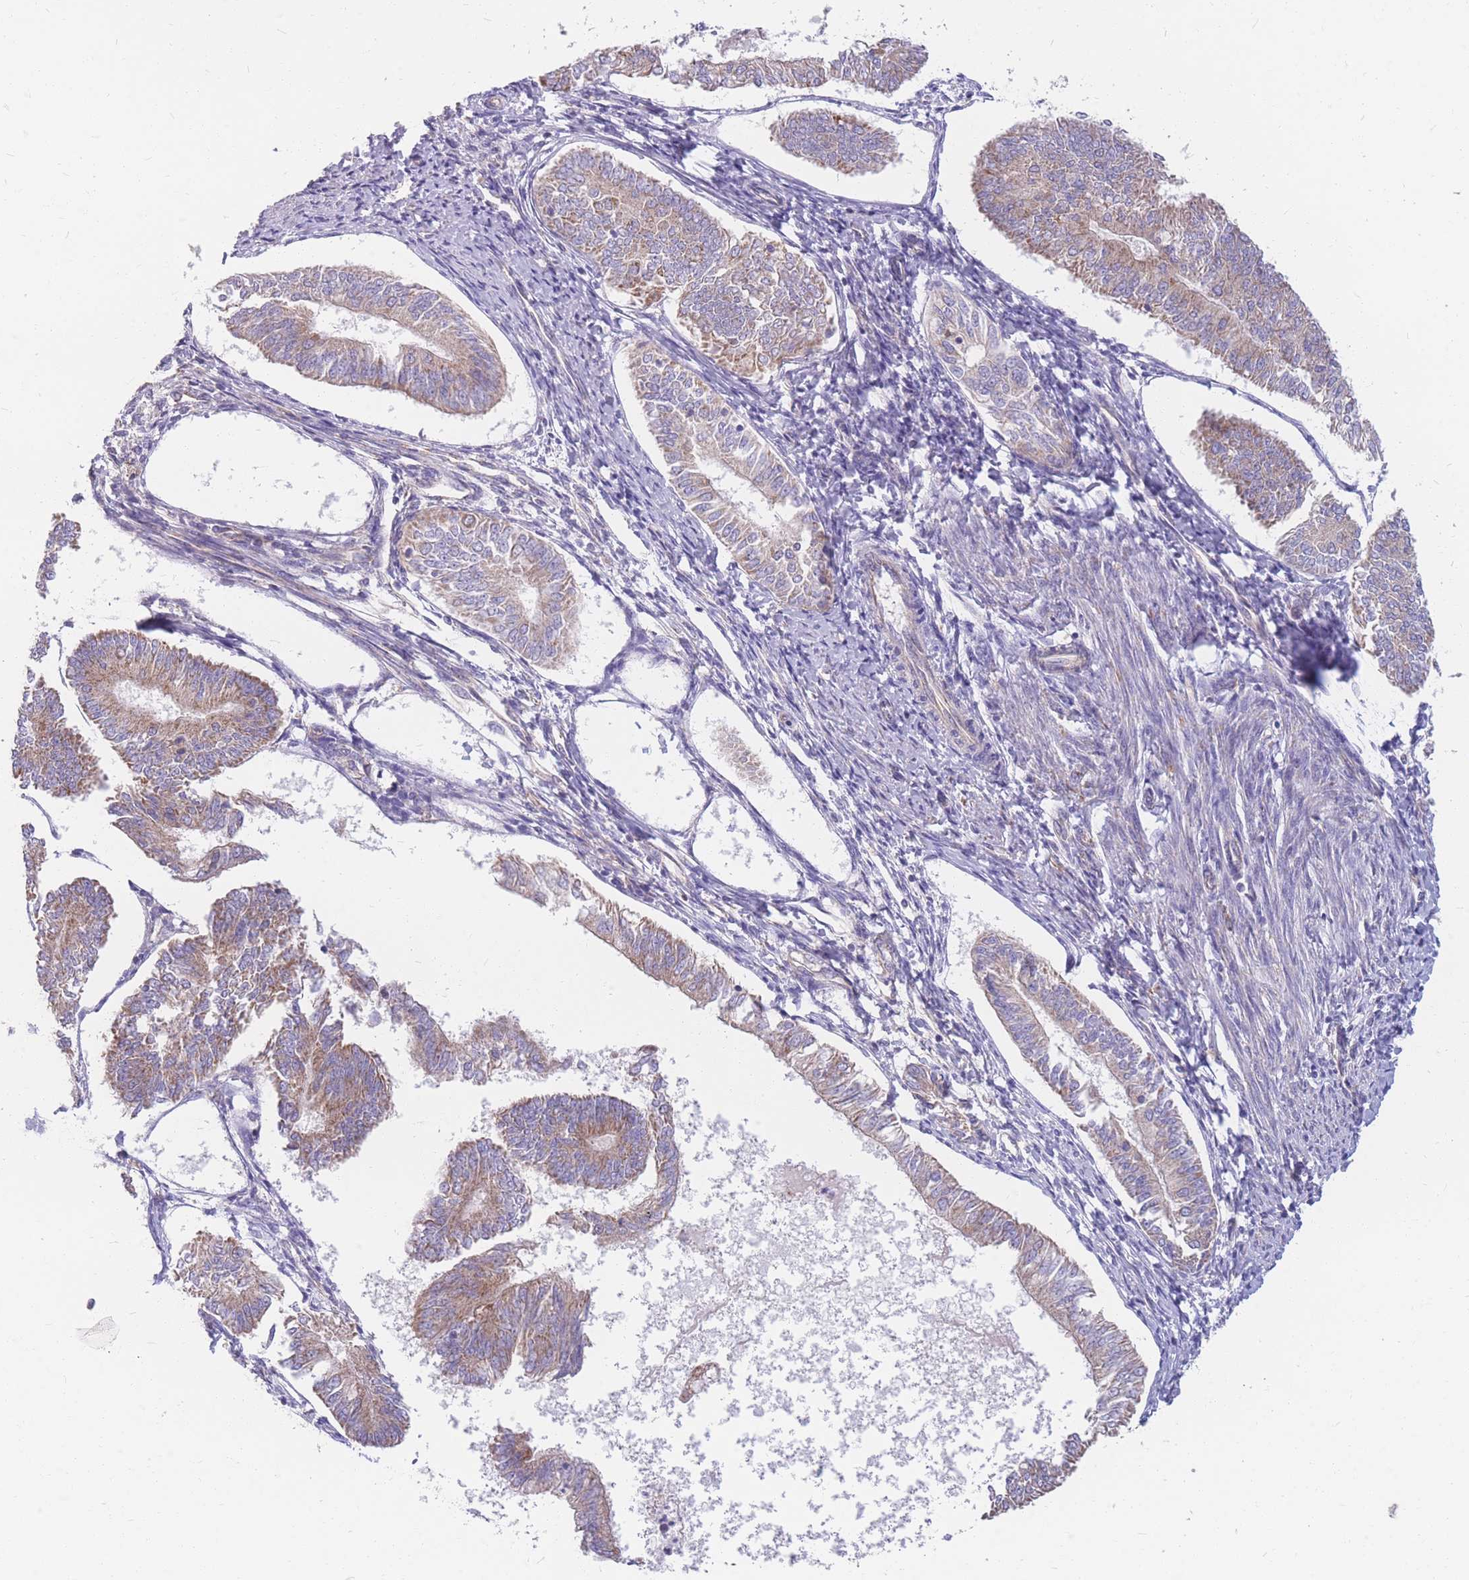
{"staining": {"intensity": "moderate", "quantity": ">75%", "location": "cytoplasmic/membranous"}, "tissue": "endometrial cancer", "cell_type": "Tumor cells", "image_type": "cancer", "snomed": [{"axis": "morphology", "description": "Adenocarcinoma, NOS"}, {"axis": "topography", "description": "Endometrium"}], "caption": "Moderate cytoplasmic/membranous staining is identified in approximately >75% of tumor cells in endometrial cancer (adenocarcinoma).", "gene": "MRPS9", "patient": {"sex": "female", "age": 58}}